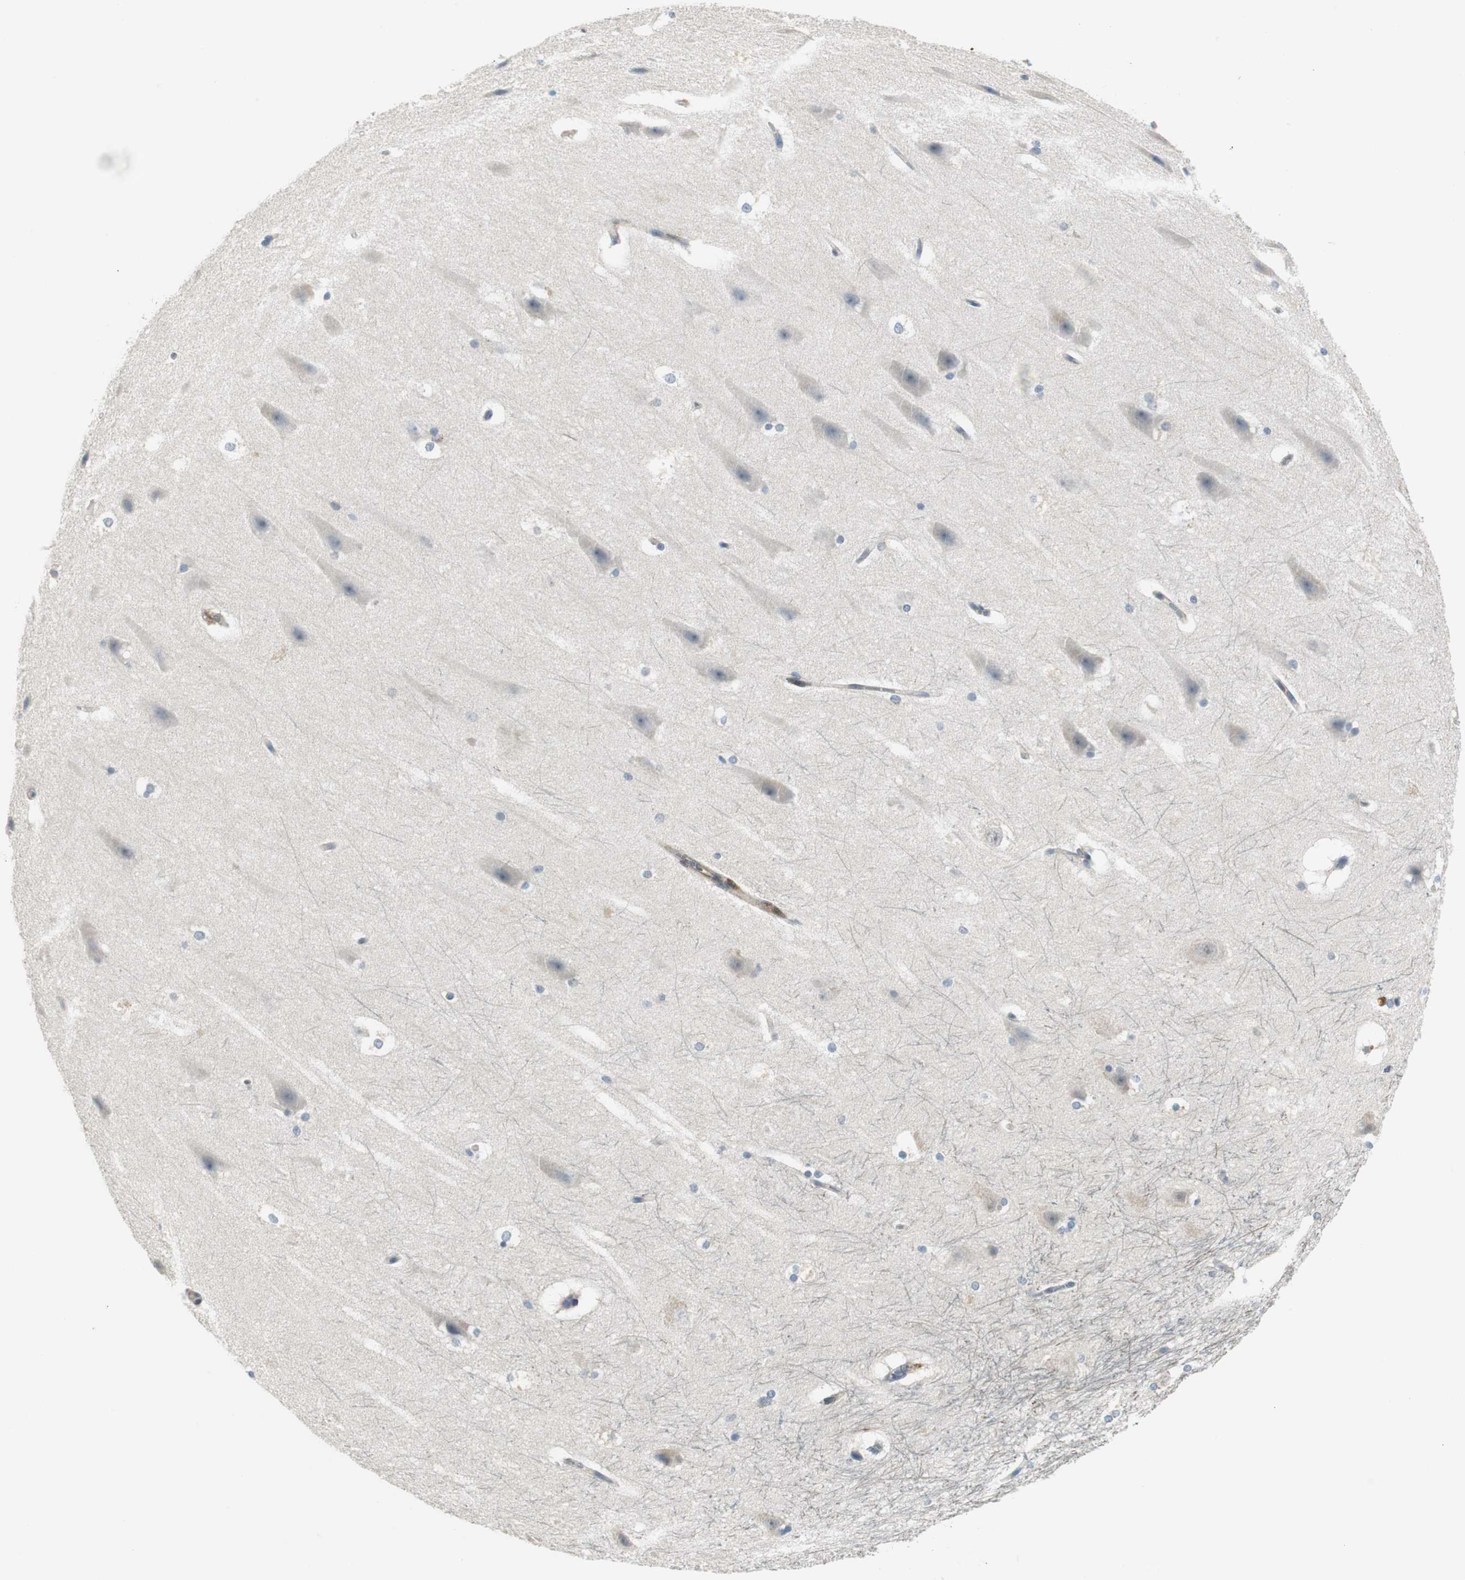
{"staining": {"intensity": "weak", "quantity": "<25%", "location": "cytoplasmic/membranous"}, "tissue": "hippocampus", "cell_type": "Glial cells", "image_type": "normal", "snomed": [{"axis": "morphology", "description": "Normal tissue, NOS"}, {"axis": "topography", "description": "Hippocampus"}], "caption": "A high-resolution photomicrograph shows immunohistochemistry (IHC) staining of unremarkable hippocampus, which exhibits no significant positivity in glial cells.", "gene": "FHL2", "patient": {"sex": "female", "age": 19}}